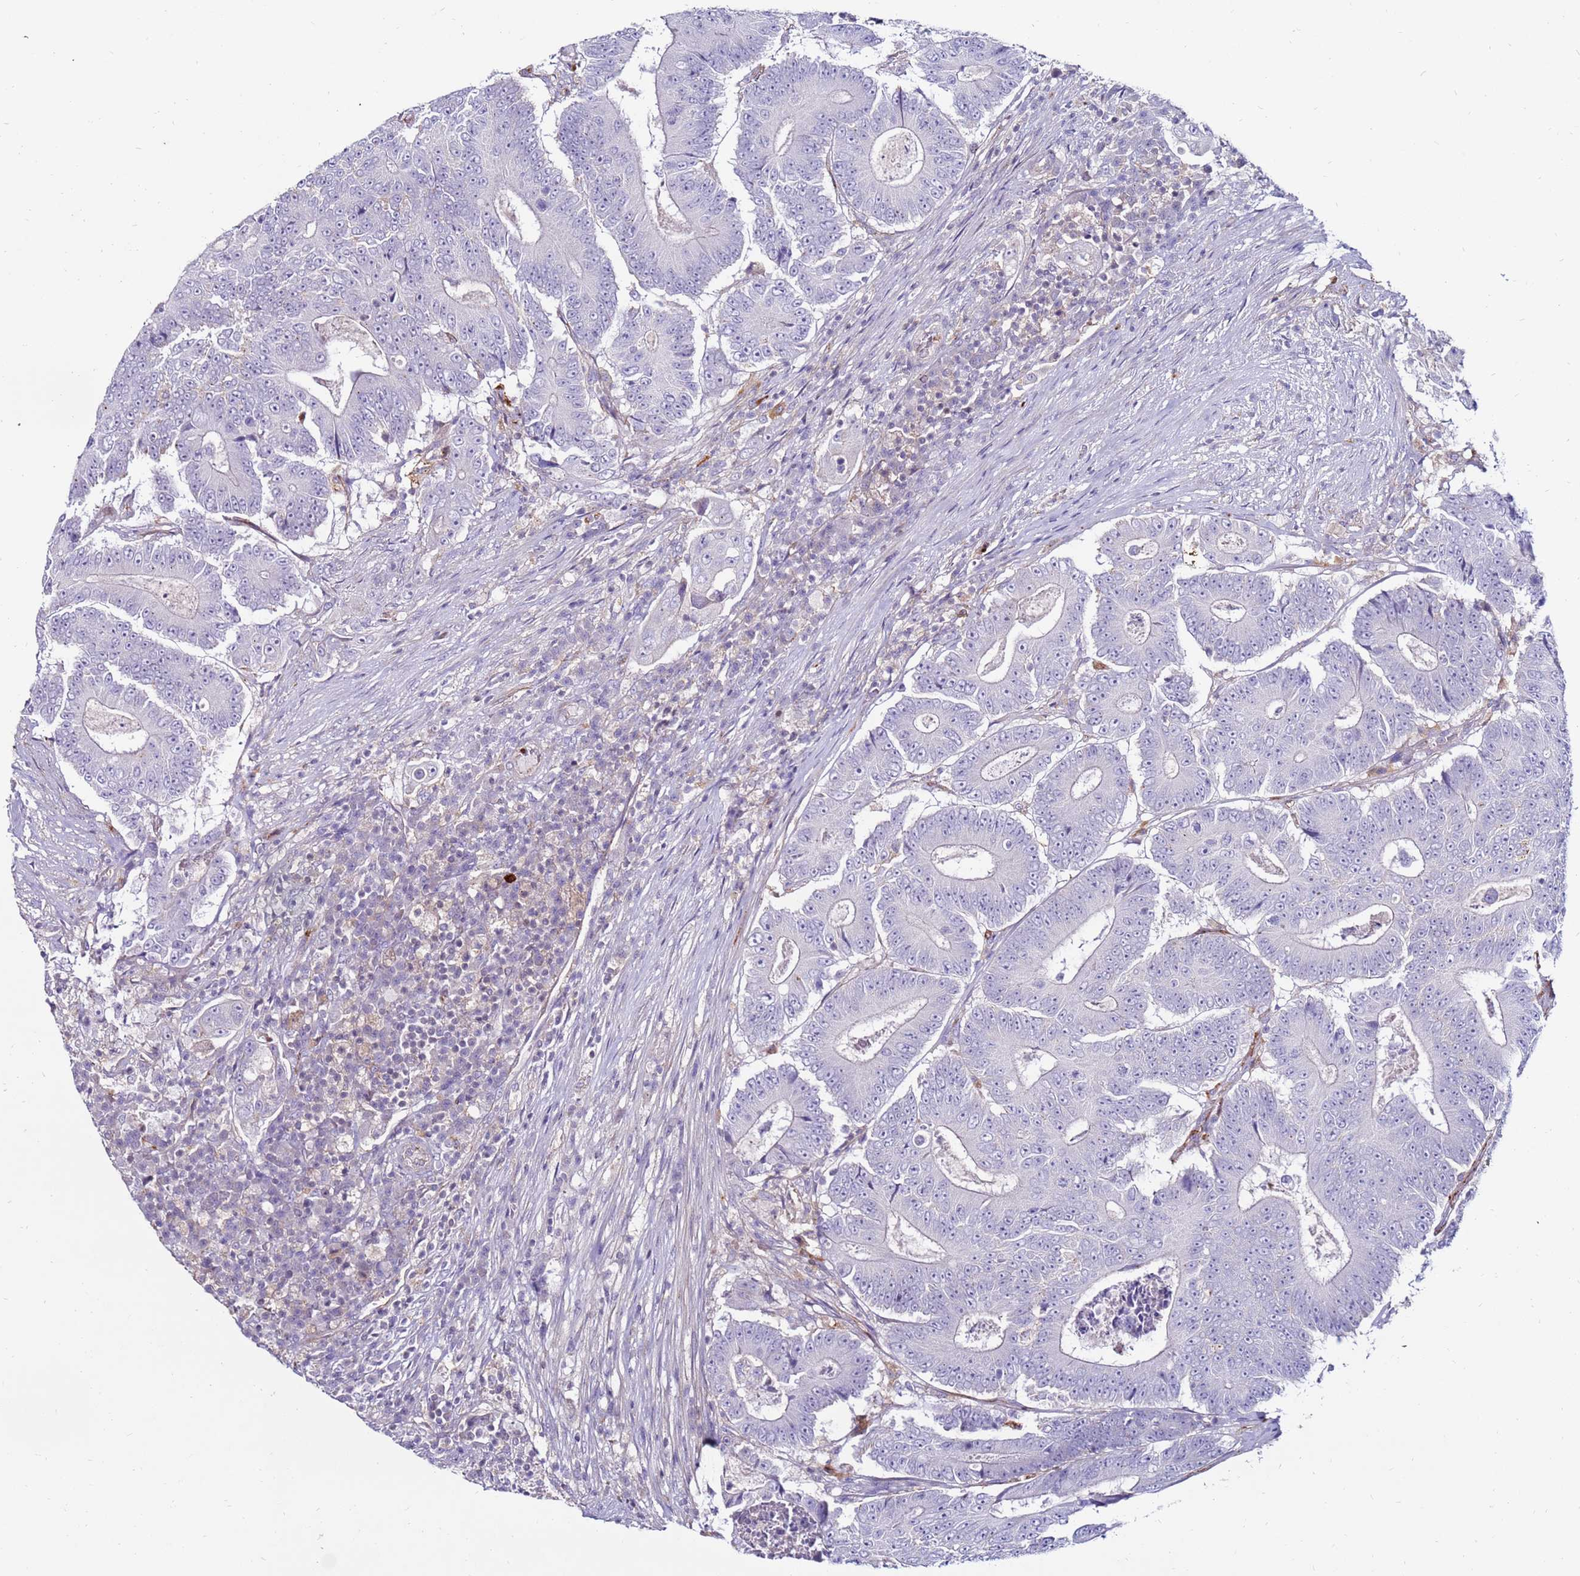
{"staining": {"intensity": "negative", "quantity": "none", "location": "none"}, "tissue": "colorectal cancer", "cell_type": "Tumor cells", "image_type": "cancer", "snomed": [{"axis": "morphology", "description": "Adenocarcinoma, NOS"}, {"axis": "topography", "description": "Colon"}], "caption": "This is a micrograph of IHC staining of colorectal adenocarcinoma, which shows no staining in tumor cells.", "gene": "CLEC4M", "patient": {"sex": "male", "age": 83}}